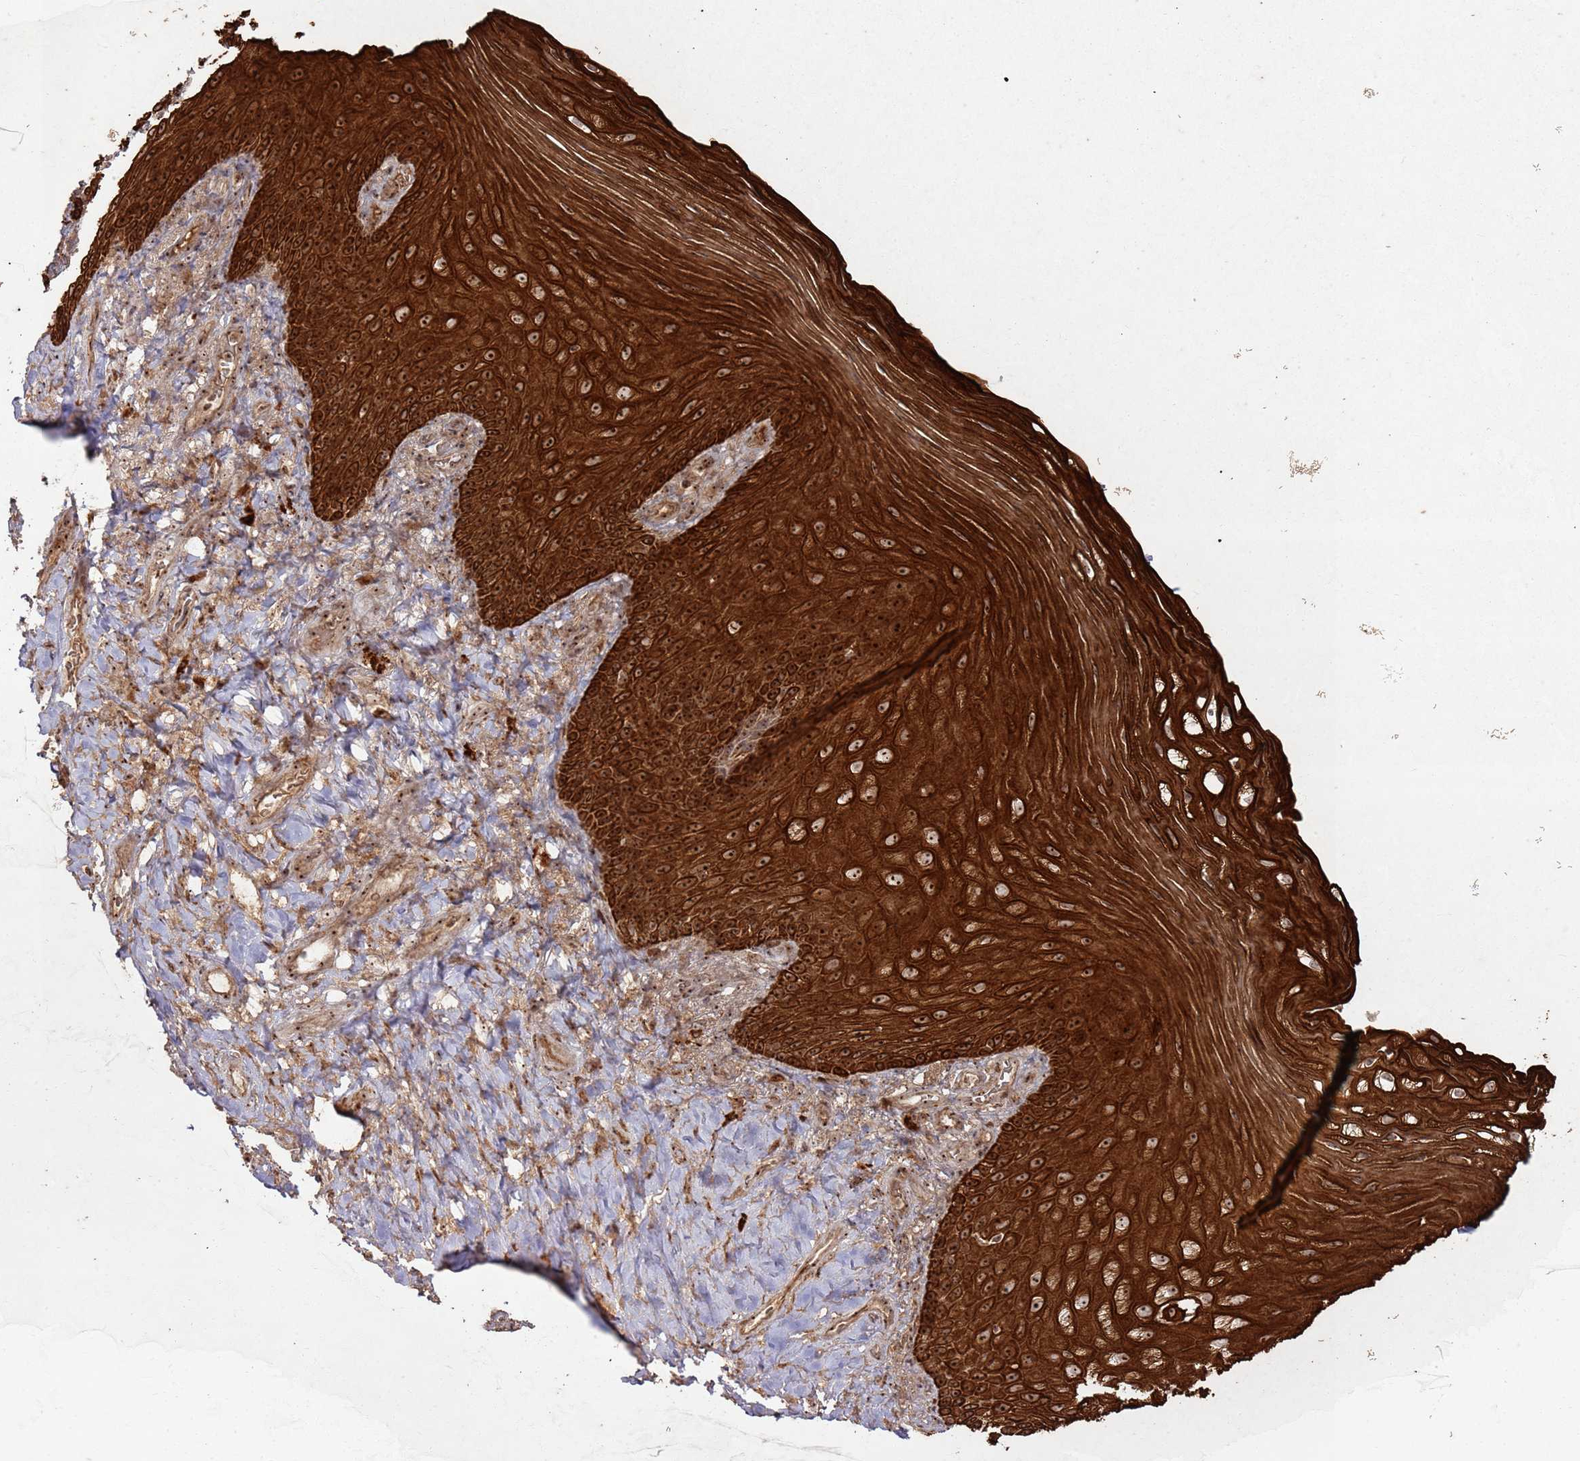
{"staining": {"intensity": "strong", "quantity": ">75%", "location": "cytoplasmic/membranous,nuclear"}, "tissue": "vagina", "cell_type": "Squamous epithelial cells", "image_type": "normal", "snomed": [{"axis": "morphology", "description": "Normal tissue, NOS"}, {"axis": "topography", "description": "Vagina"}], "caption": "Human vagina stained for a protein (brown) reveals strong cytoplasmic/membranous,nuclear positive positivity in approximately >75% of squamous epithelial cells.", "gene": "UTP11", "patient": {"sex": "female", "age": 60}}